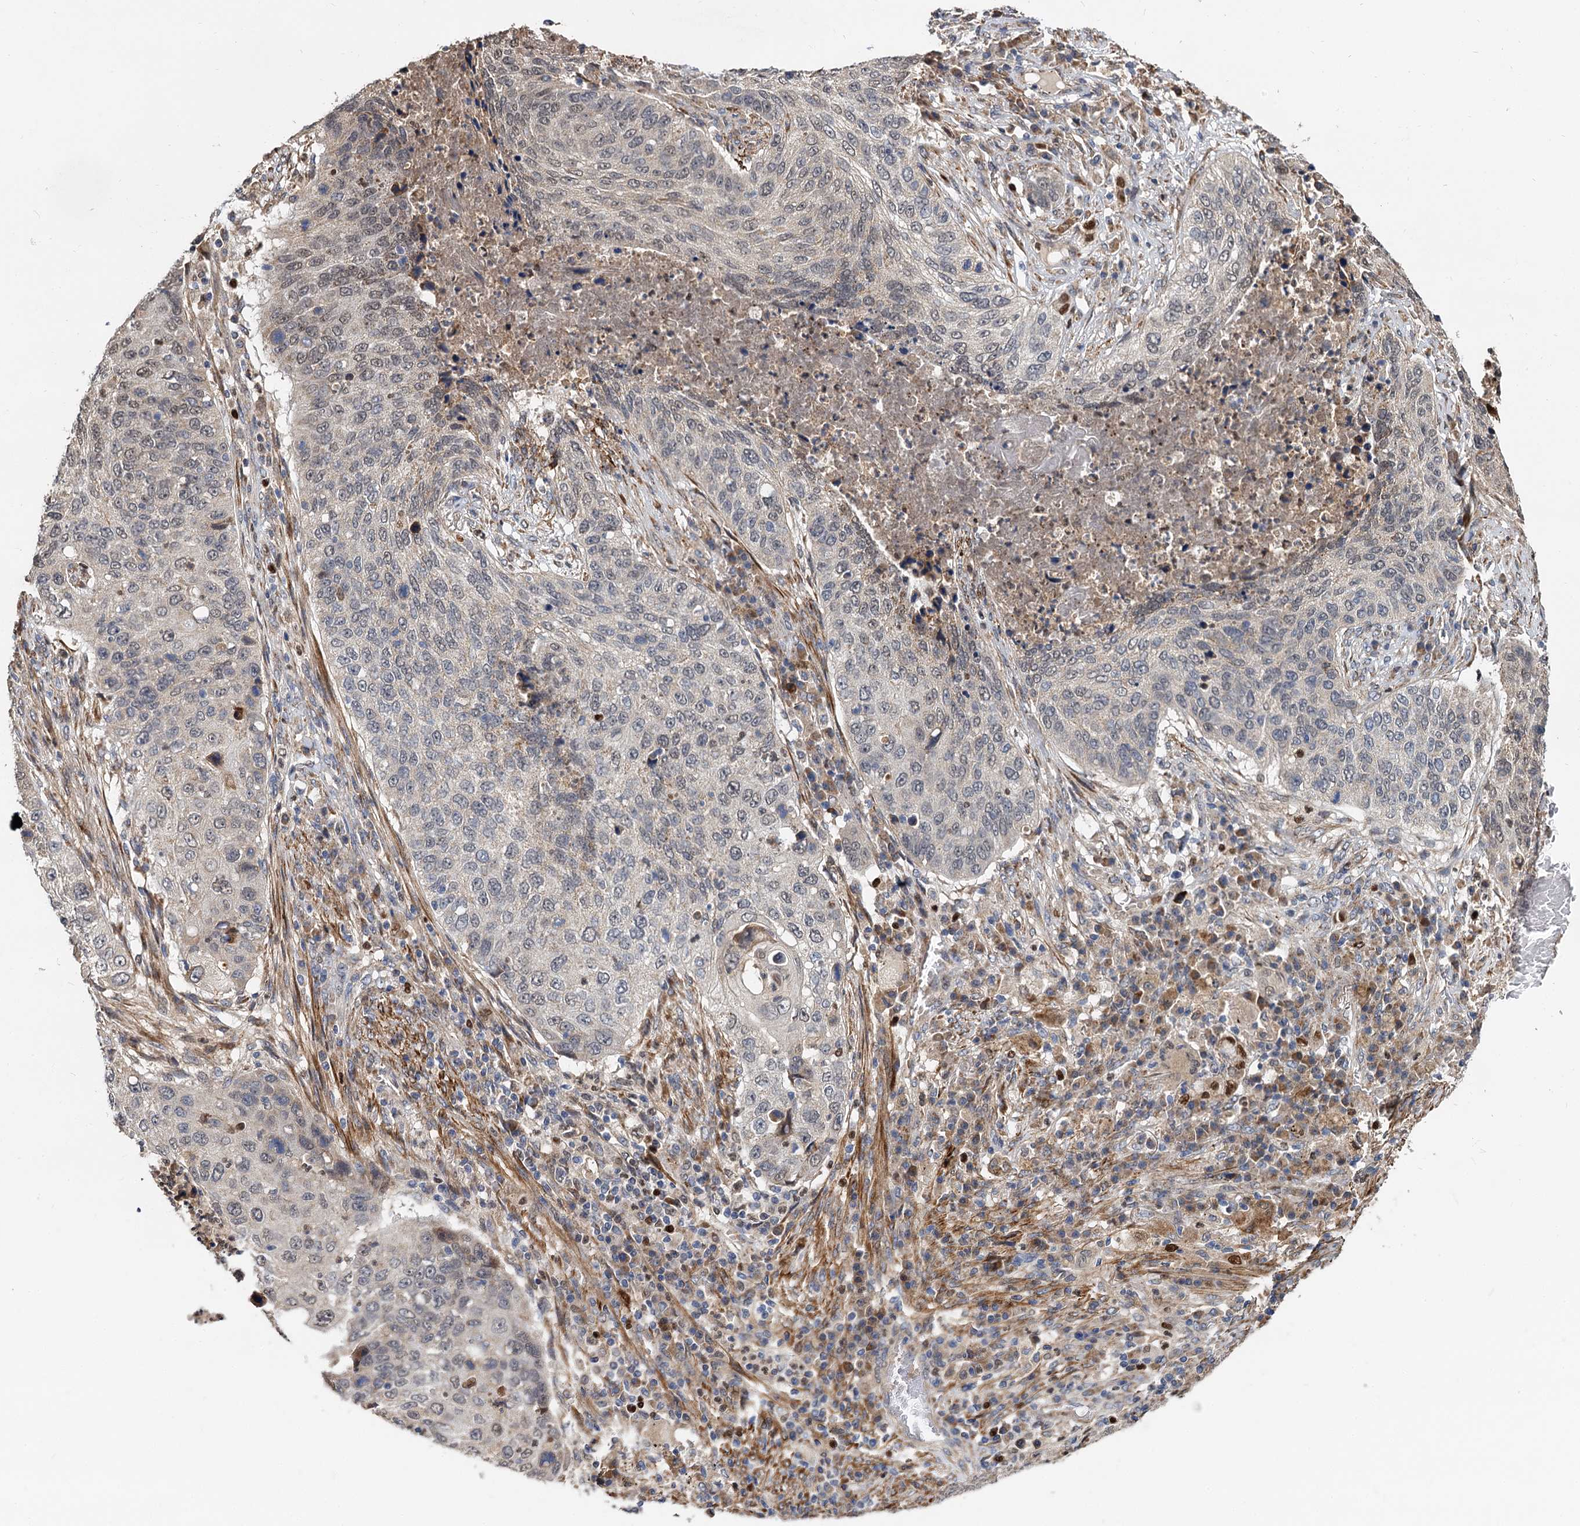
{"staining": {"intensity": "weak", "quantity": "<25%", "location": "nuclear"}, "tissue": "lung cancer", "cell_type": "Tumor cells", "image_type": "cancer", "snomed": [{"axis": "morphology", "description": "Squamous cell carcinoma, NOS"}, {"axis": "topography", "description": "Lung"}], "caption": "Immunohistochemical staining of human lung squamous cell carcinoma demonstrates no significant expression in tumor cells. (DAB (3,3'-diaminobenzidine) IHC with hematoxylin counter stain).", "gene": "ALKBH7", "patient": {"sex": "female", "age": 63}}